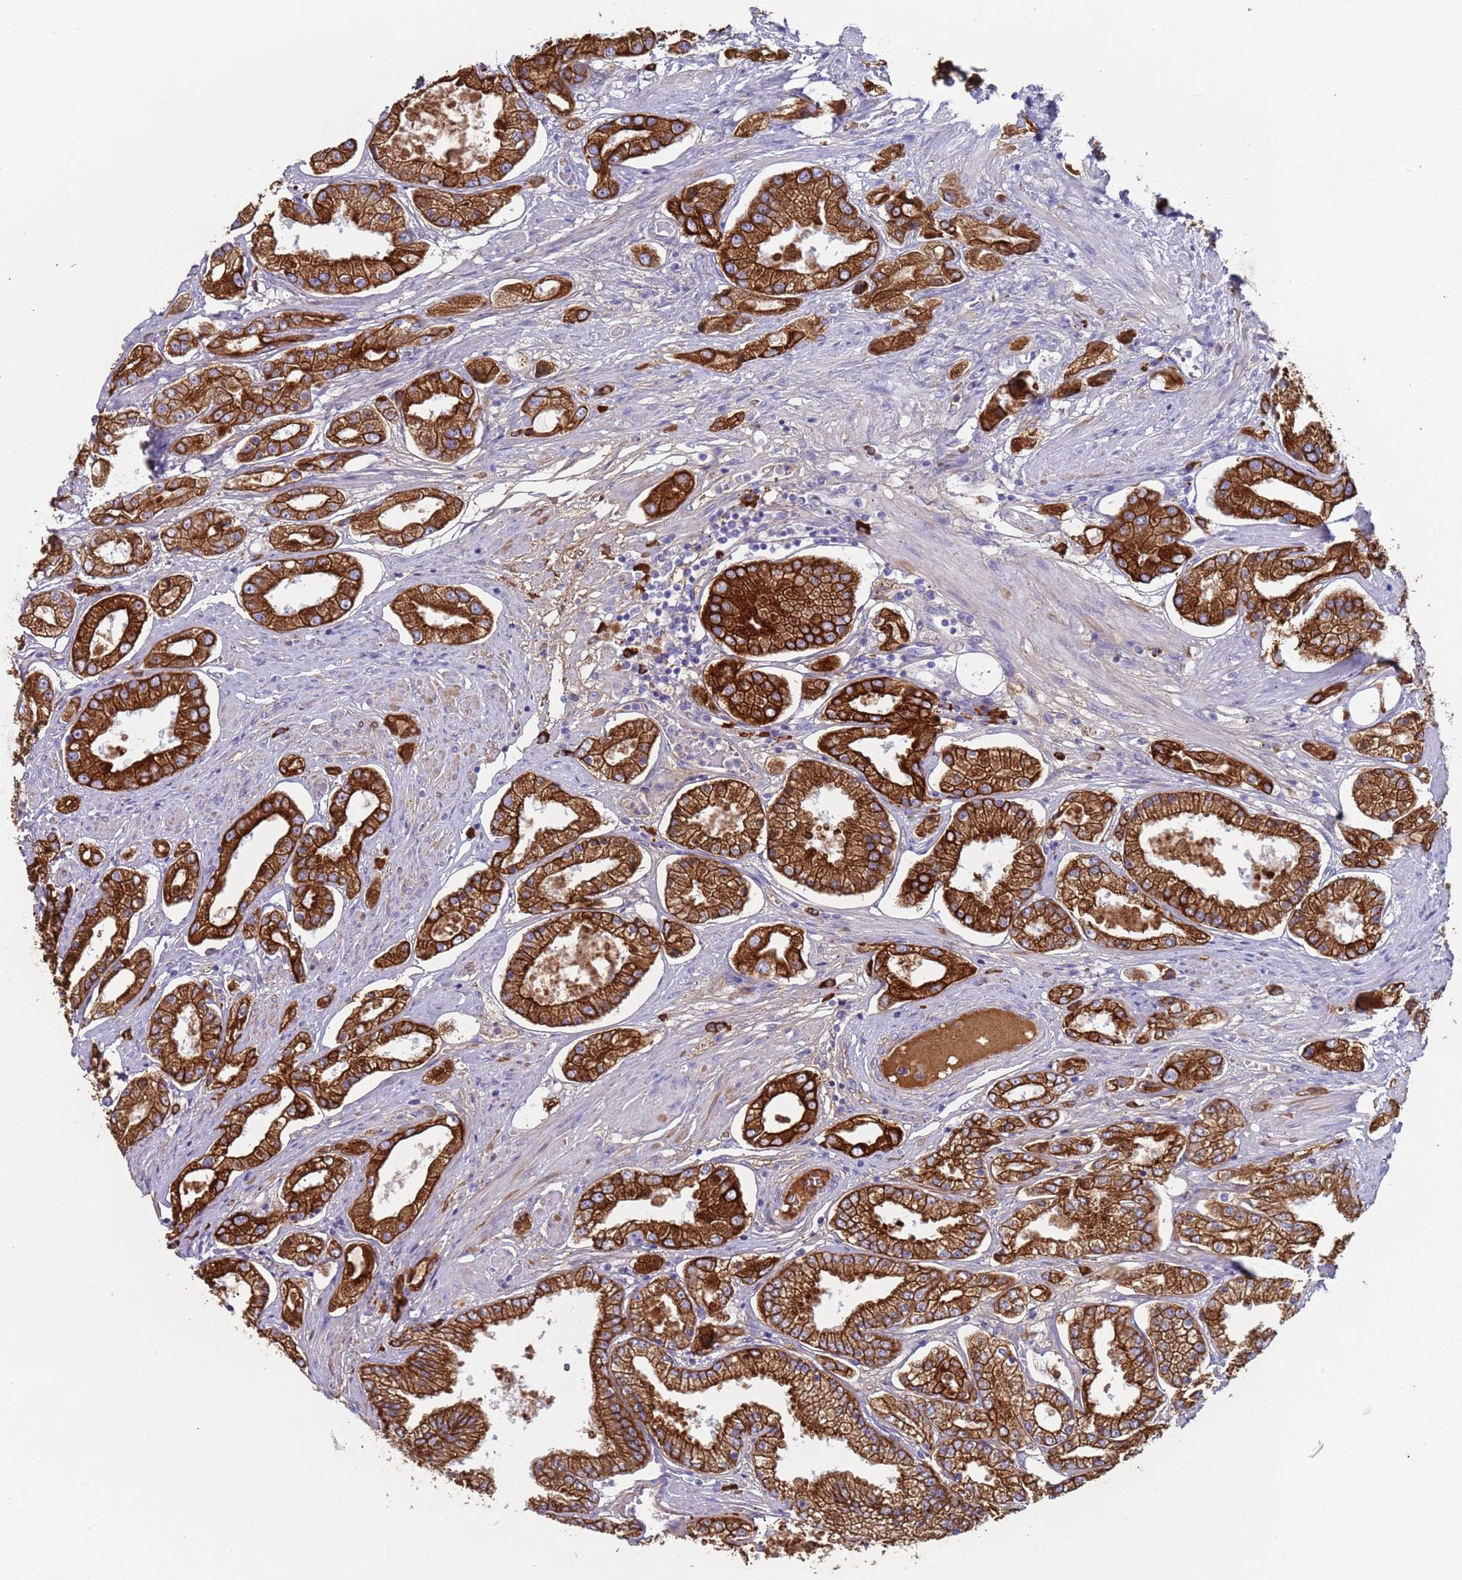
{"staining": {"intensity": "strong", "quantity": ">75%", "location": "cytoplasmic/membranous"}, "tissue": "prostate cancer", "cell_type": "Tumor cells", "image_type": "cancer", "snomed": [{"axis": "morphology", "description": "Adenocarcinoma, High grade"}, {"axis": "topography", "description": "Prostate"}], "caption": "Human prostate cancer (adenocarcinoma (high-grade)) stained for a protein (brown) displays strong cytoplasmic/membranous positive expression in approximately >75% of tumor cells.", "gene": "CYSLTR2", "patient": {"sex": "male", "age": 69}}